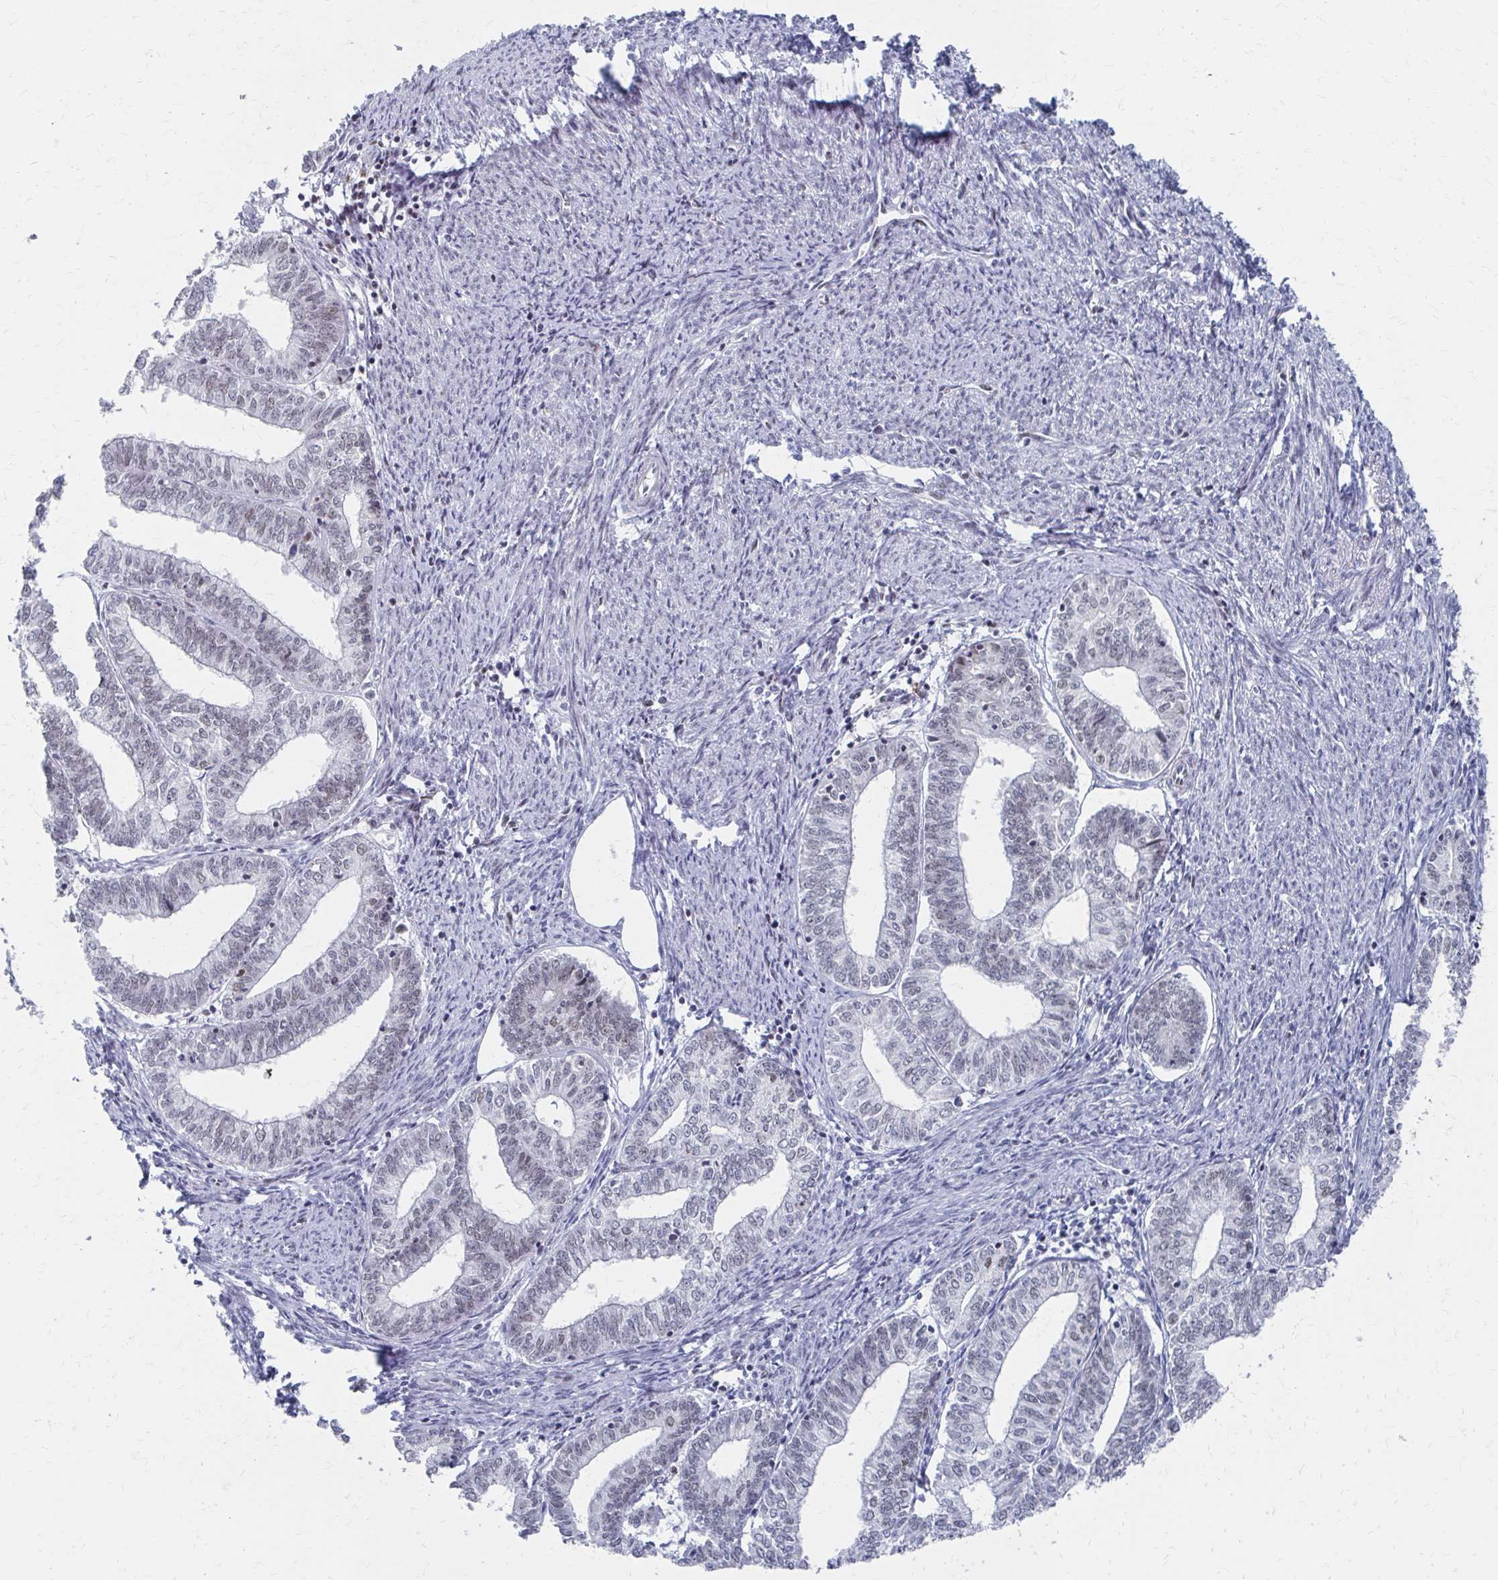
{"staining": {"intensity": "weak", "quantity": "25%-75%", "location": "nuclear"}, "tissue": "endometrial cancer", "cell_type": "Tumor cells", "image_type": "cancer", "snomed": [{"axis": "morphology", "description": "Adenocarcinoma, NOS"}, {"axis": "topography", "description": "Endometrium"}], "caption": "This photomicrograph shows immunohistochemistry staining of human endometrial adenocarcinoma, with low weak nuclear staining in about 25%-75% of tumor cells.", "gene": "CDIN1", "patient": {"sex": "female", "age": 61}}